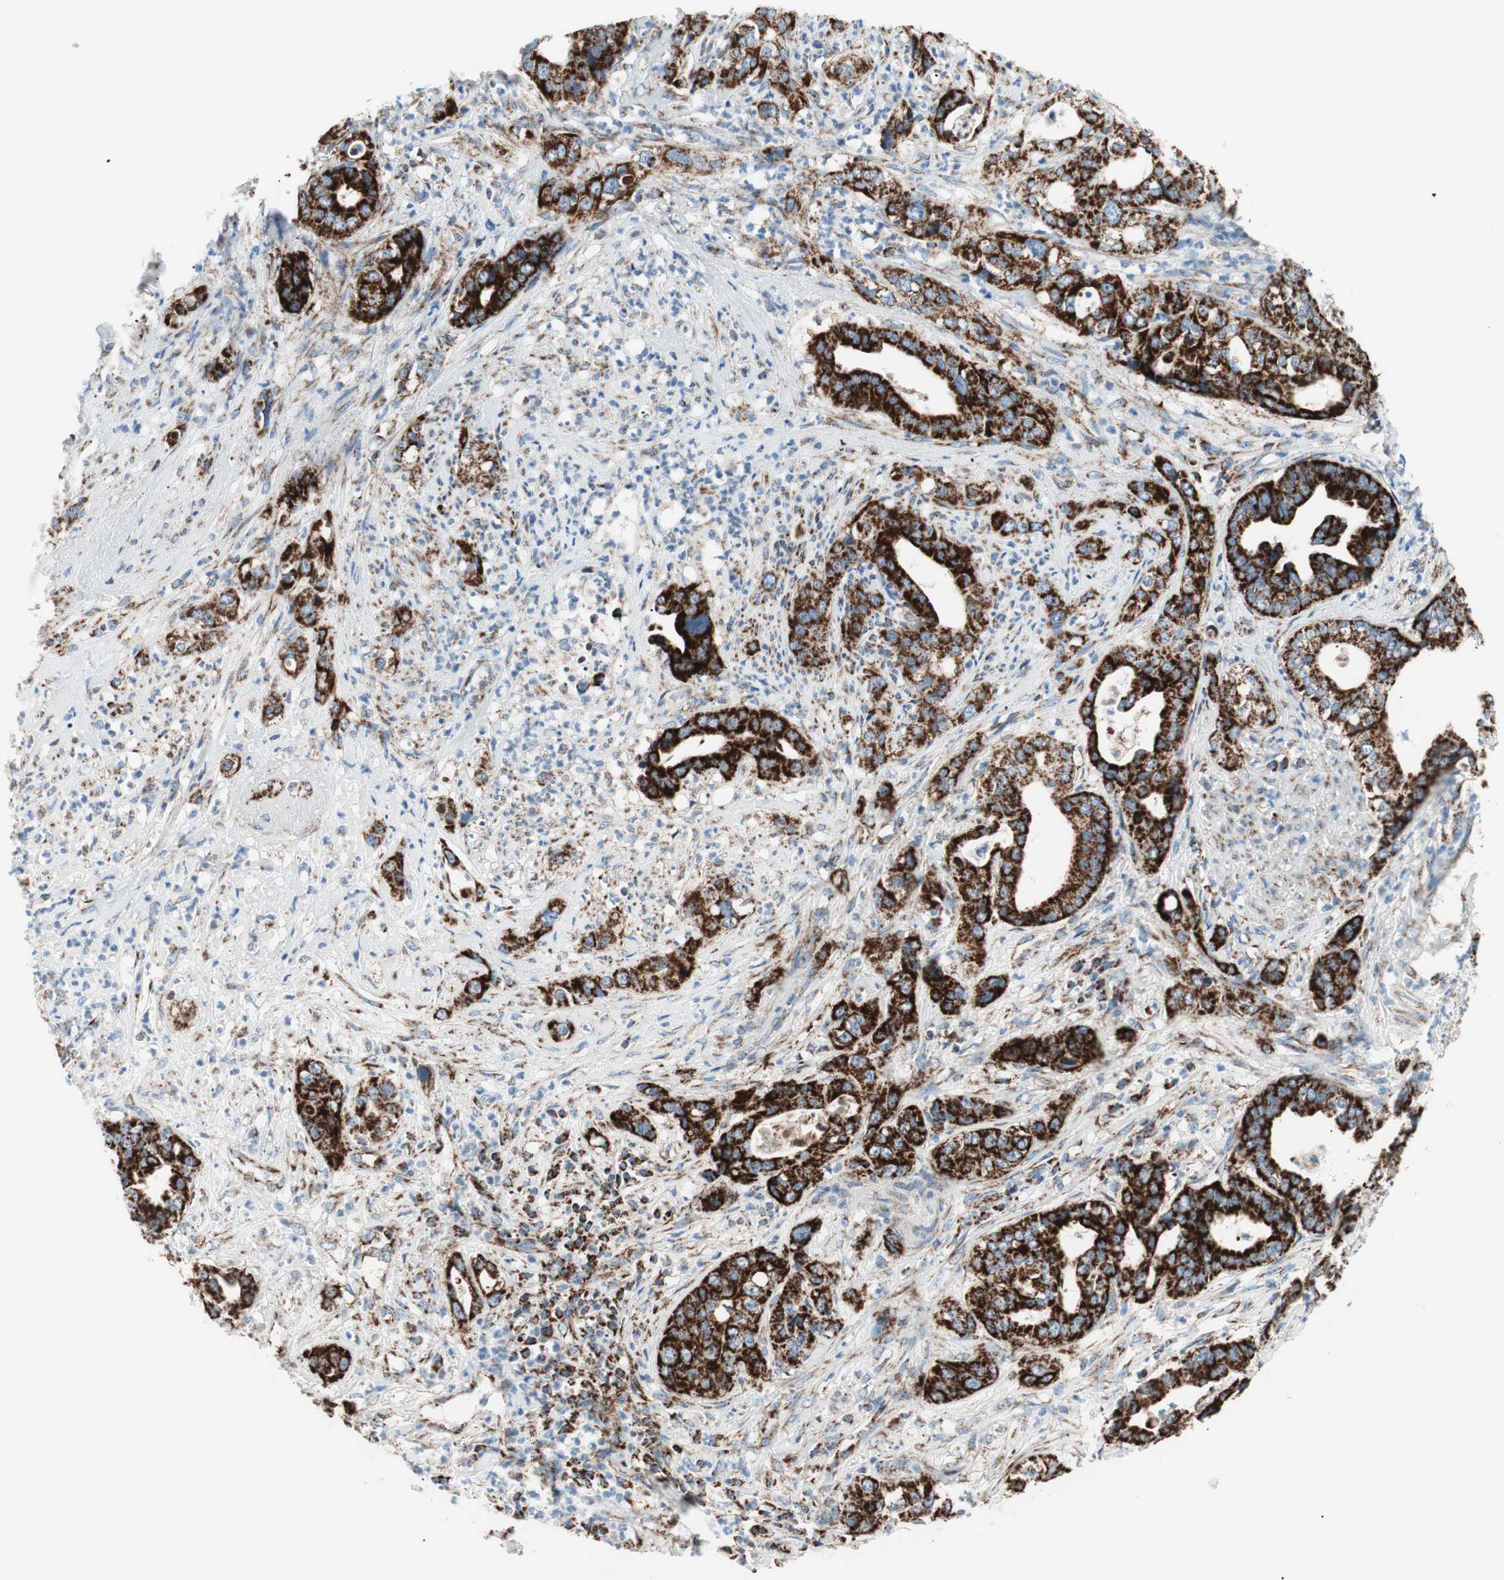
{"staining": {"intensity": "strong", "quantity": ">75%", "location": "cytoplasmic/membranous"}, "tissue": "liver cancer", "cell_type": "Tumor cells", "image_type": "cancer", "snomed": [{"axis": "morphology", "description": "Cholangiocarcinoma"}, {"axis": "topography", "description": "Liver"}], "caption": "Immunohistochemical staining of liver cancer exhibits high levels of strong cytoplasmic/membranous protein positivity in about >75% of tumor cells.", "gene": "TOMM20", "patient": {"sex": "female", "age": 61}}